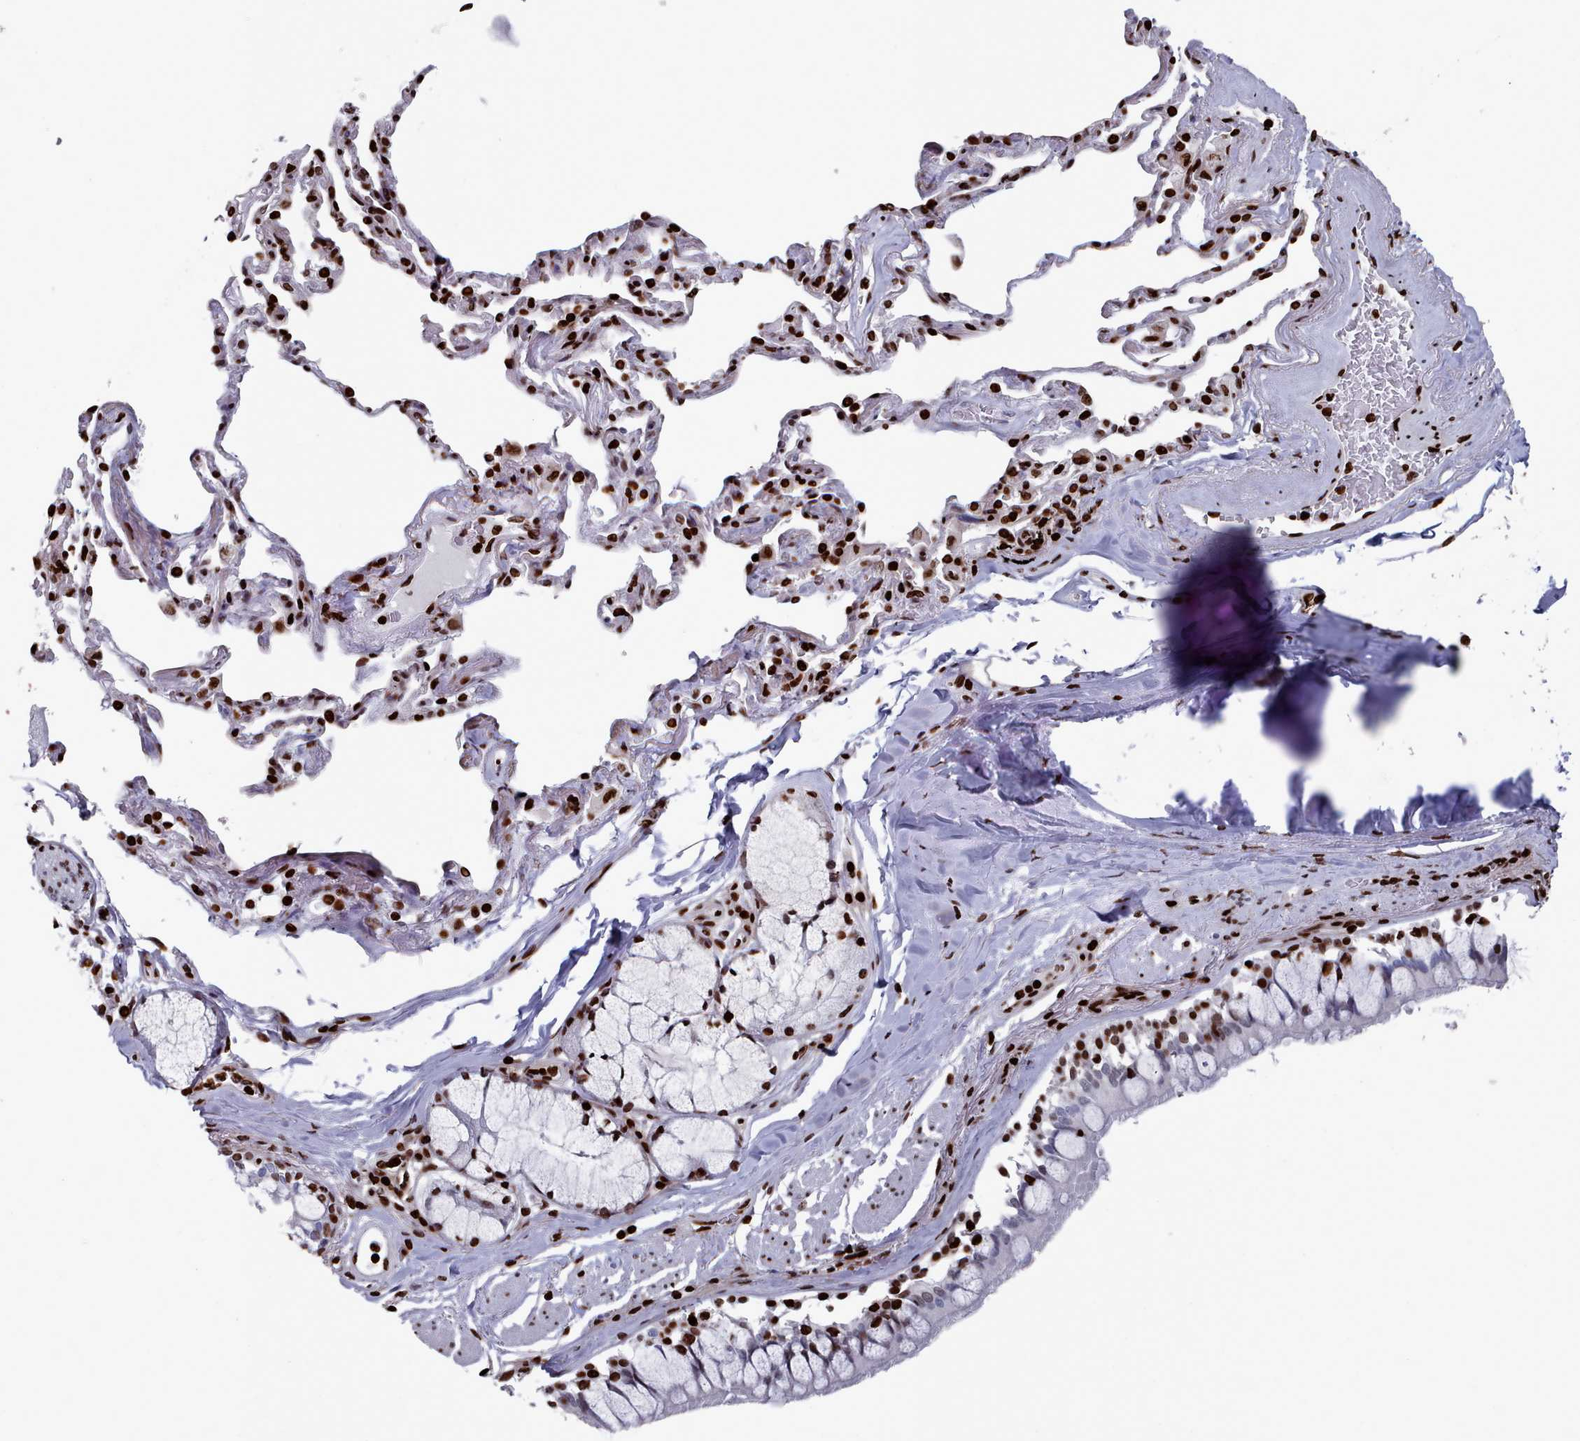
{"staining": {"intensity": "strong", "quantity": ">75%", "location": "nuclear"}, "tissue": "bronchus", "cell_type": "Respiratory epithelial cells", "image_type": "normal", "snomed": [{"axis": "morphology", "description": "Normal tissue, NOS"}, {"axis": "topography", "description": "Bronchus"}], "caption": "An immunohistochemistry (IHC) image of benign tissue is shown. Protein staining in brown highlights strong nuclear positivity in bronchus within respiratory epithelial cells.", "gene": "PCDHB11", "patient": {"sex": "male", "age": 65}}